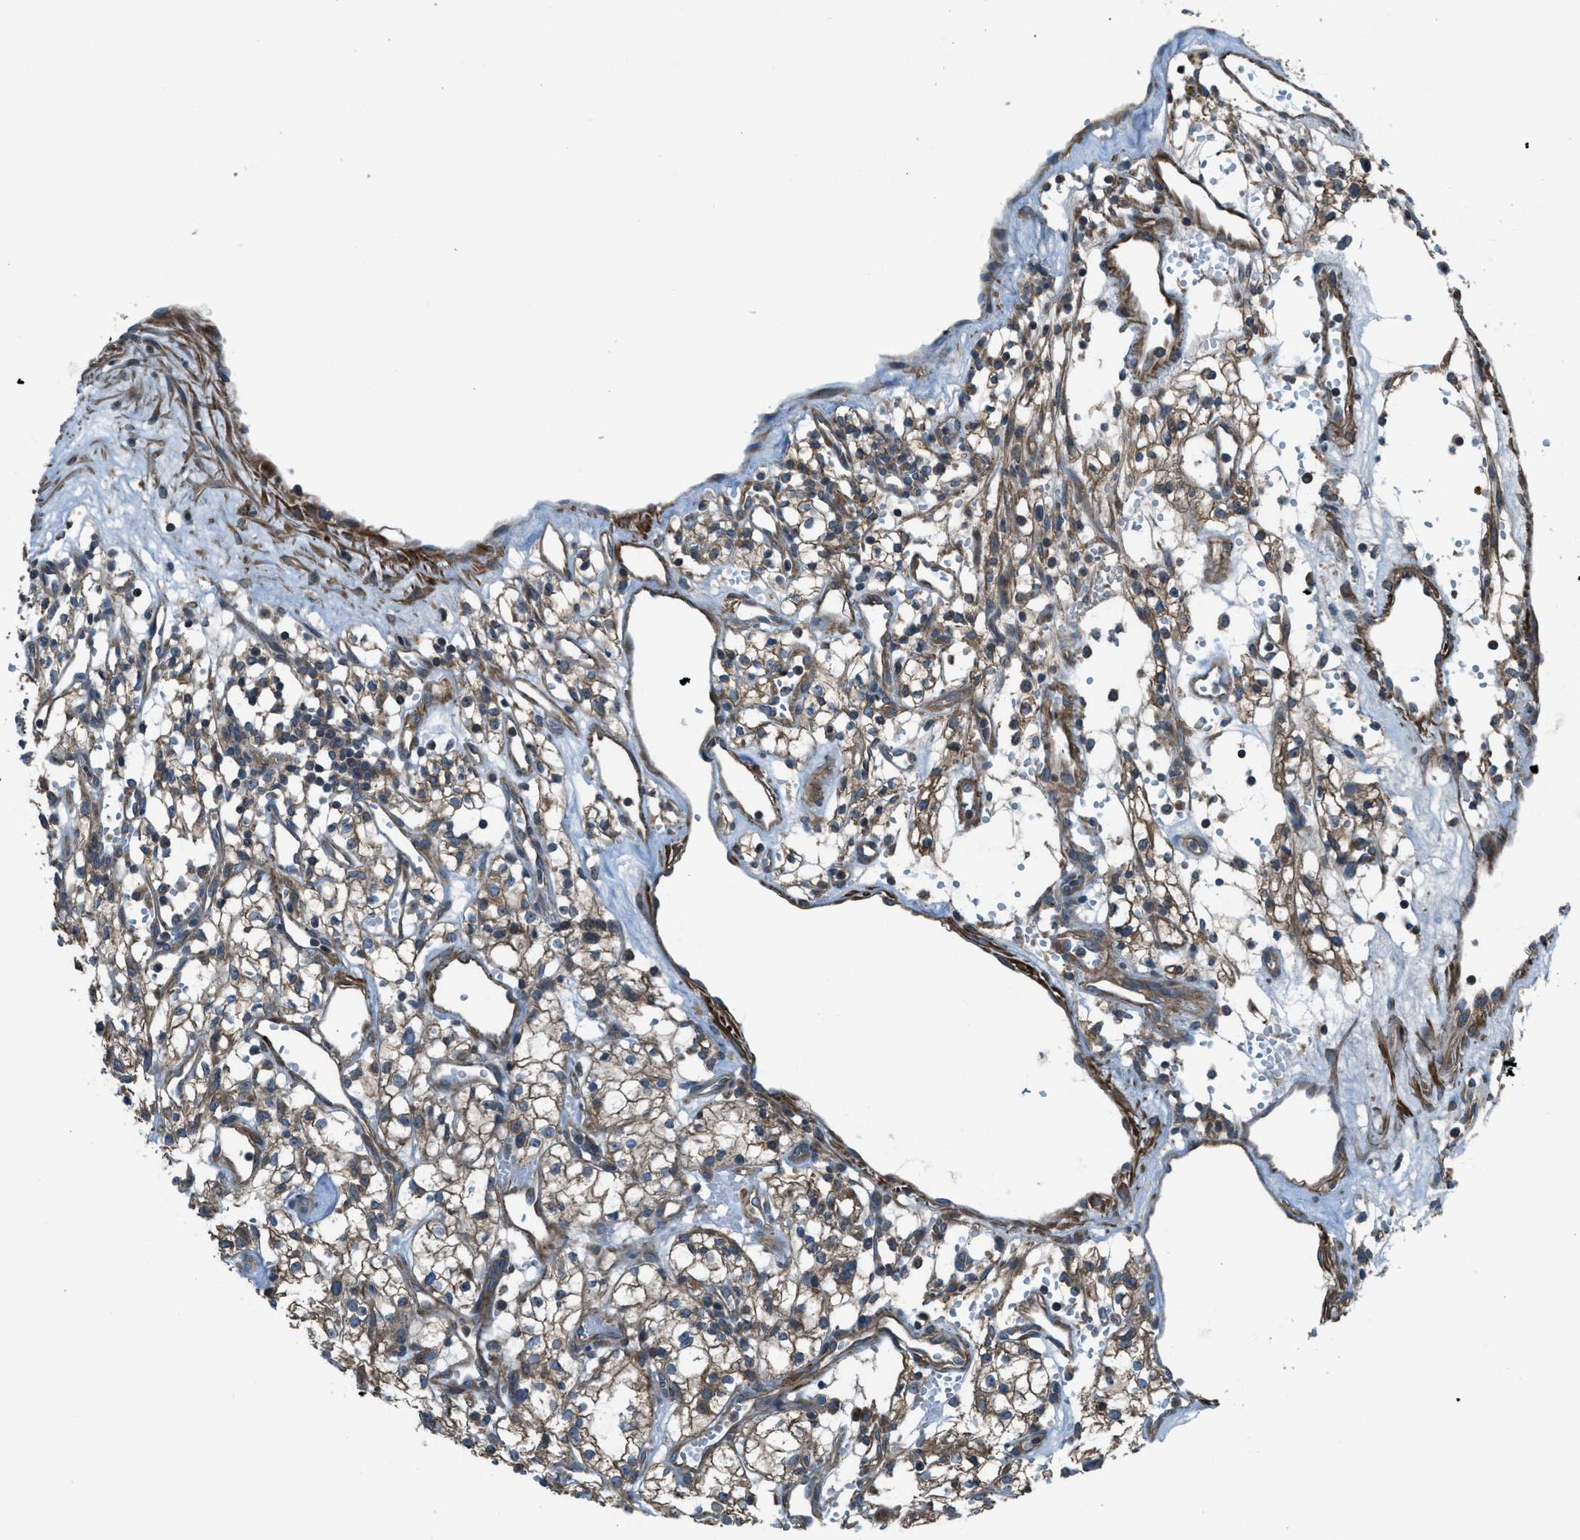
{"staining": {"intensity": "moderate", "quantity": ">75%", "location": "cytoplasmic/membranous"}, "tissue": "renal cancer", "cell_type": "Tumor cells", "image_type": "cancer", "snomed": [{"axis": "morphology", "description": "Adenocarcinoma, NOS"}, {"axis": "topography", "description": "Kidney"}], "caption": "This is an image of IHC staining of renal cancer, which shows moderate positivity in the cytoplasmic/membranous of tumor cells.", "gene": "VEZT", "patient": {"sex": "male", "age": 59}}